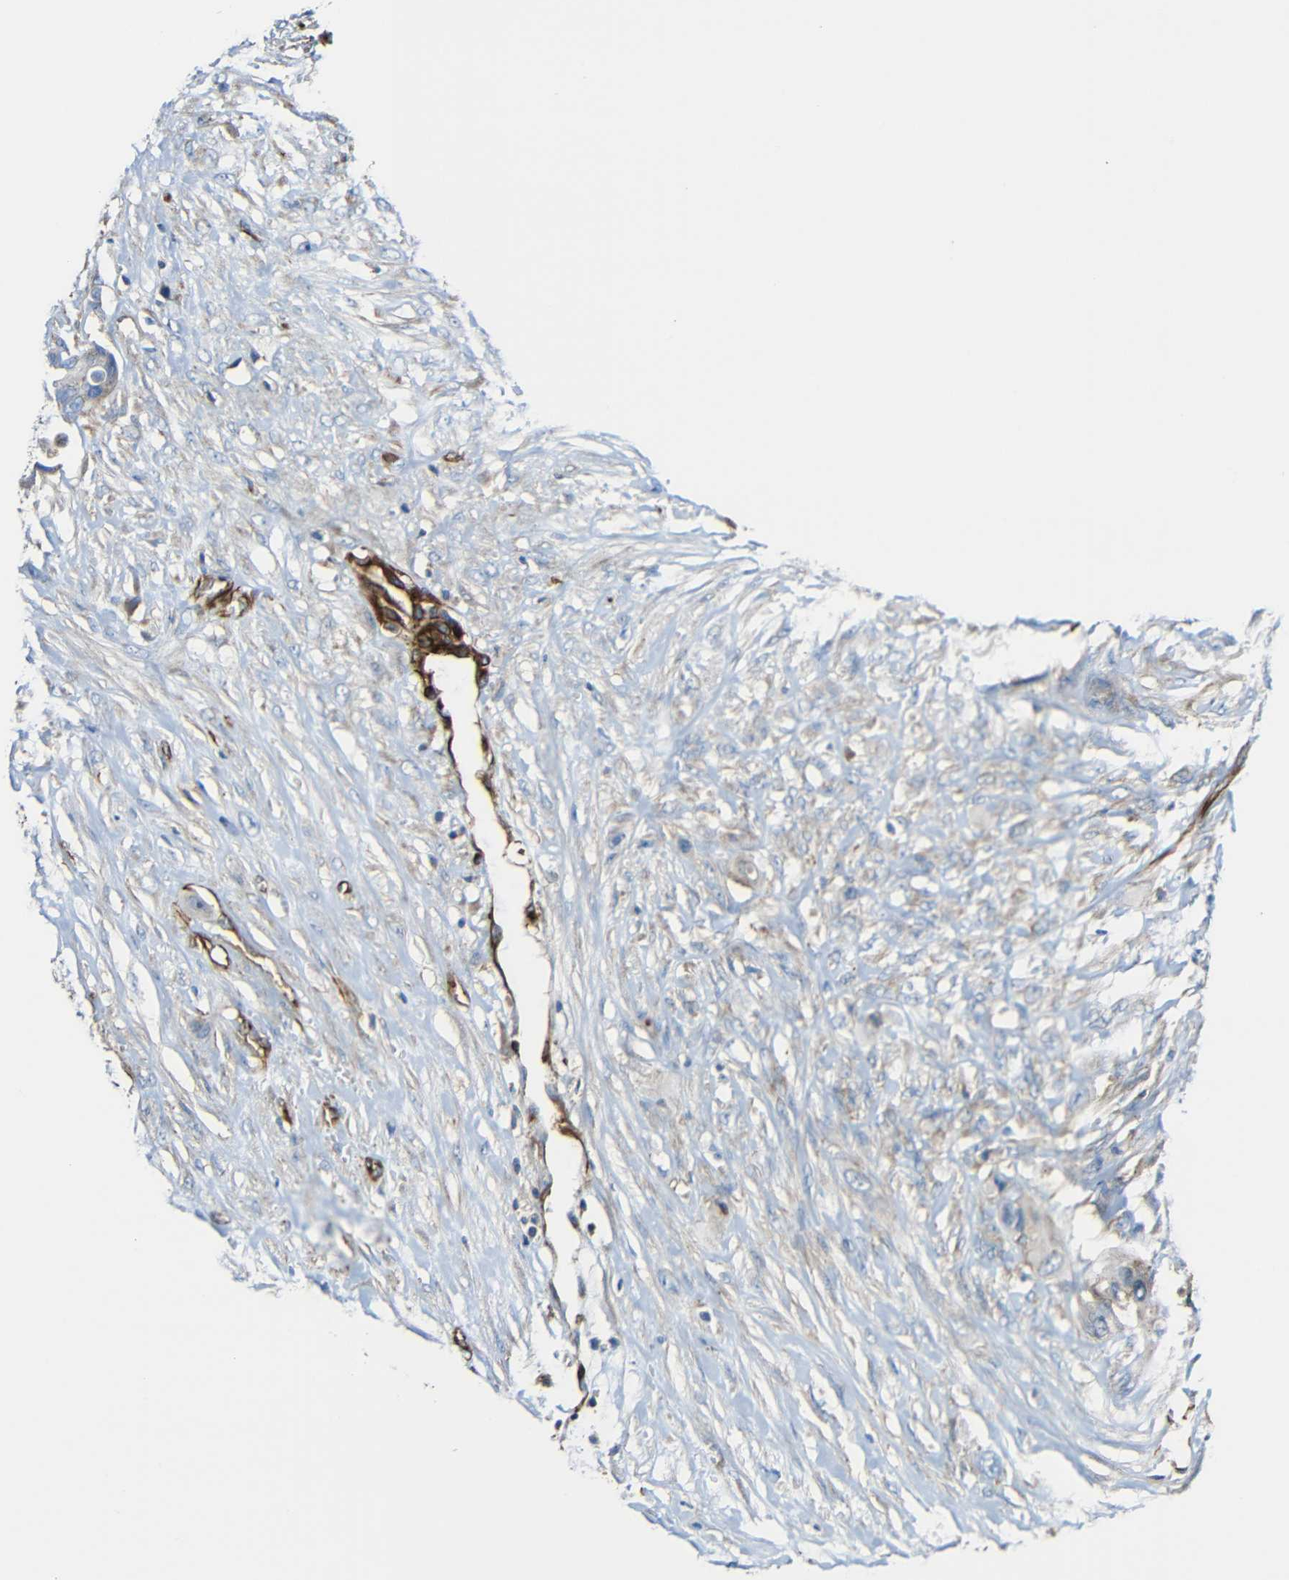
{"staining": {"intensity": "weak", "quantity": "<25%", "location": "cytoplasmic/membranous"}, "tissue": "colorectal cancer", "cell_type": "Tumor cells", "image_type": "cancer", "snomed": [{"axis": "morphology", "description": "Adenocarcinoma, NOS"}, {"axis": "topography", "description": "Colon"}], "caption": "Tumor cells show no significant staining in colorectal adenocarcinoma.", "gene": "IGSF10", "patient": {"sex": "female", "age": 57}}